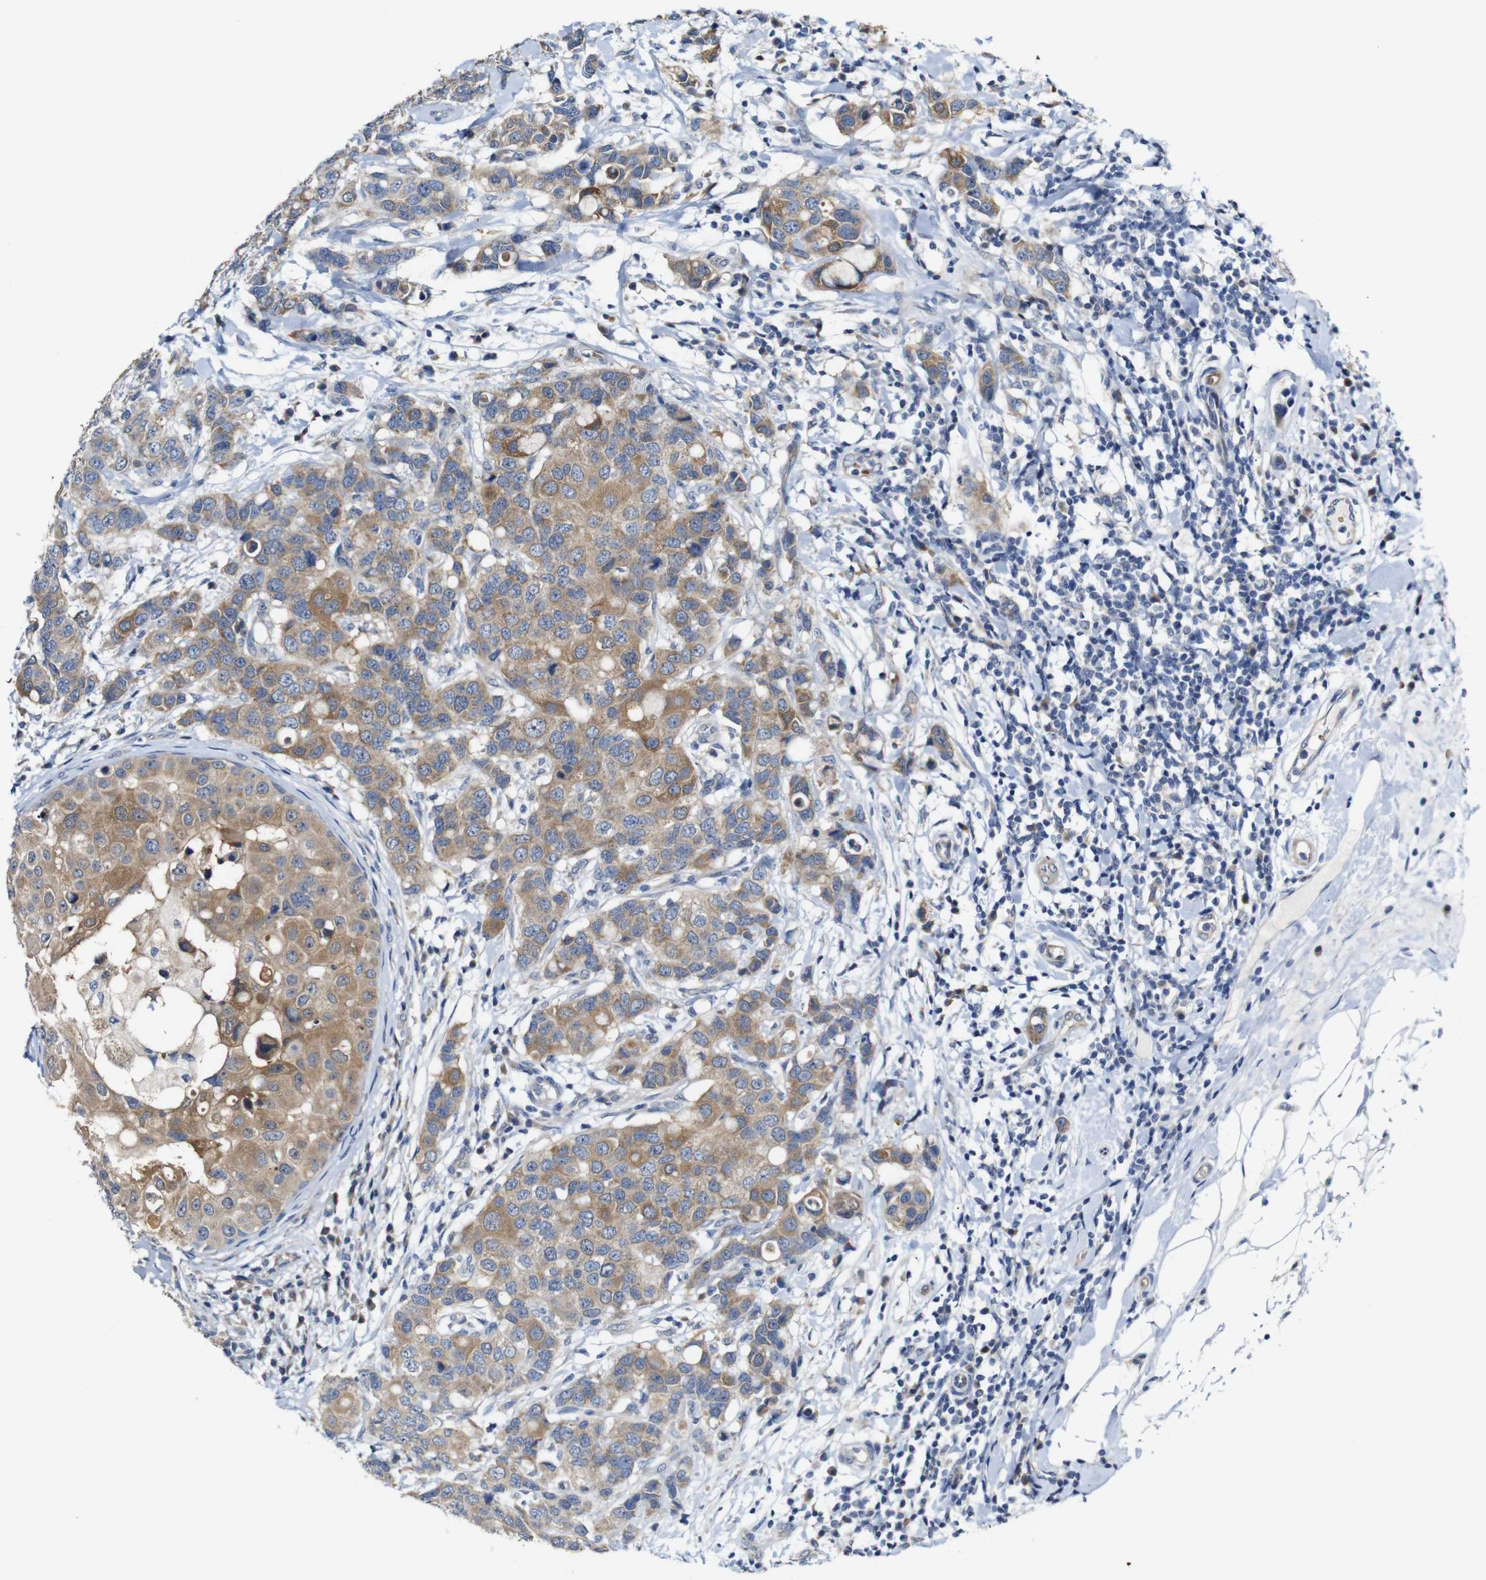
{"staining": {"intensity": "moderate", "quantity": ">75%", "location": "cytoplasmic/membranous"}, "tissue": "breast cancer", "cell_type": "Tumor cells", "image_type": "cancer", "snomed": [{"axis": "morphology", "description": "Duct carcinoma"}, {"axis": "topography", "description": "Breast"}], "caption": "IHC histopathology image of human intraductal carcinoma (breast) stained for a protein (brown), which demonstrates medium levels of moderate cytoplasmic/membranous staining in approximately >75% of tumor cells.", "gene": "TBC1D32", "patient": {"sex": "female", "age": 27}}